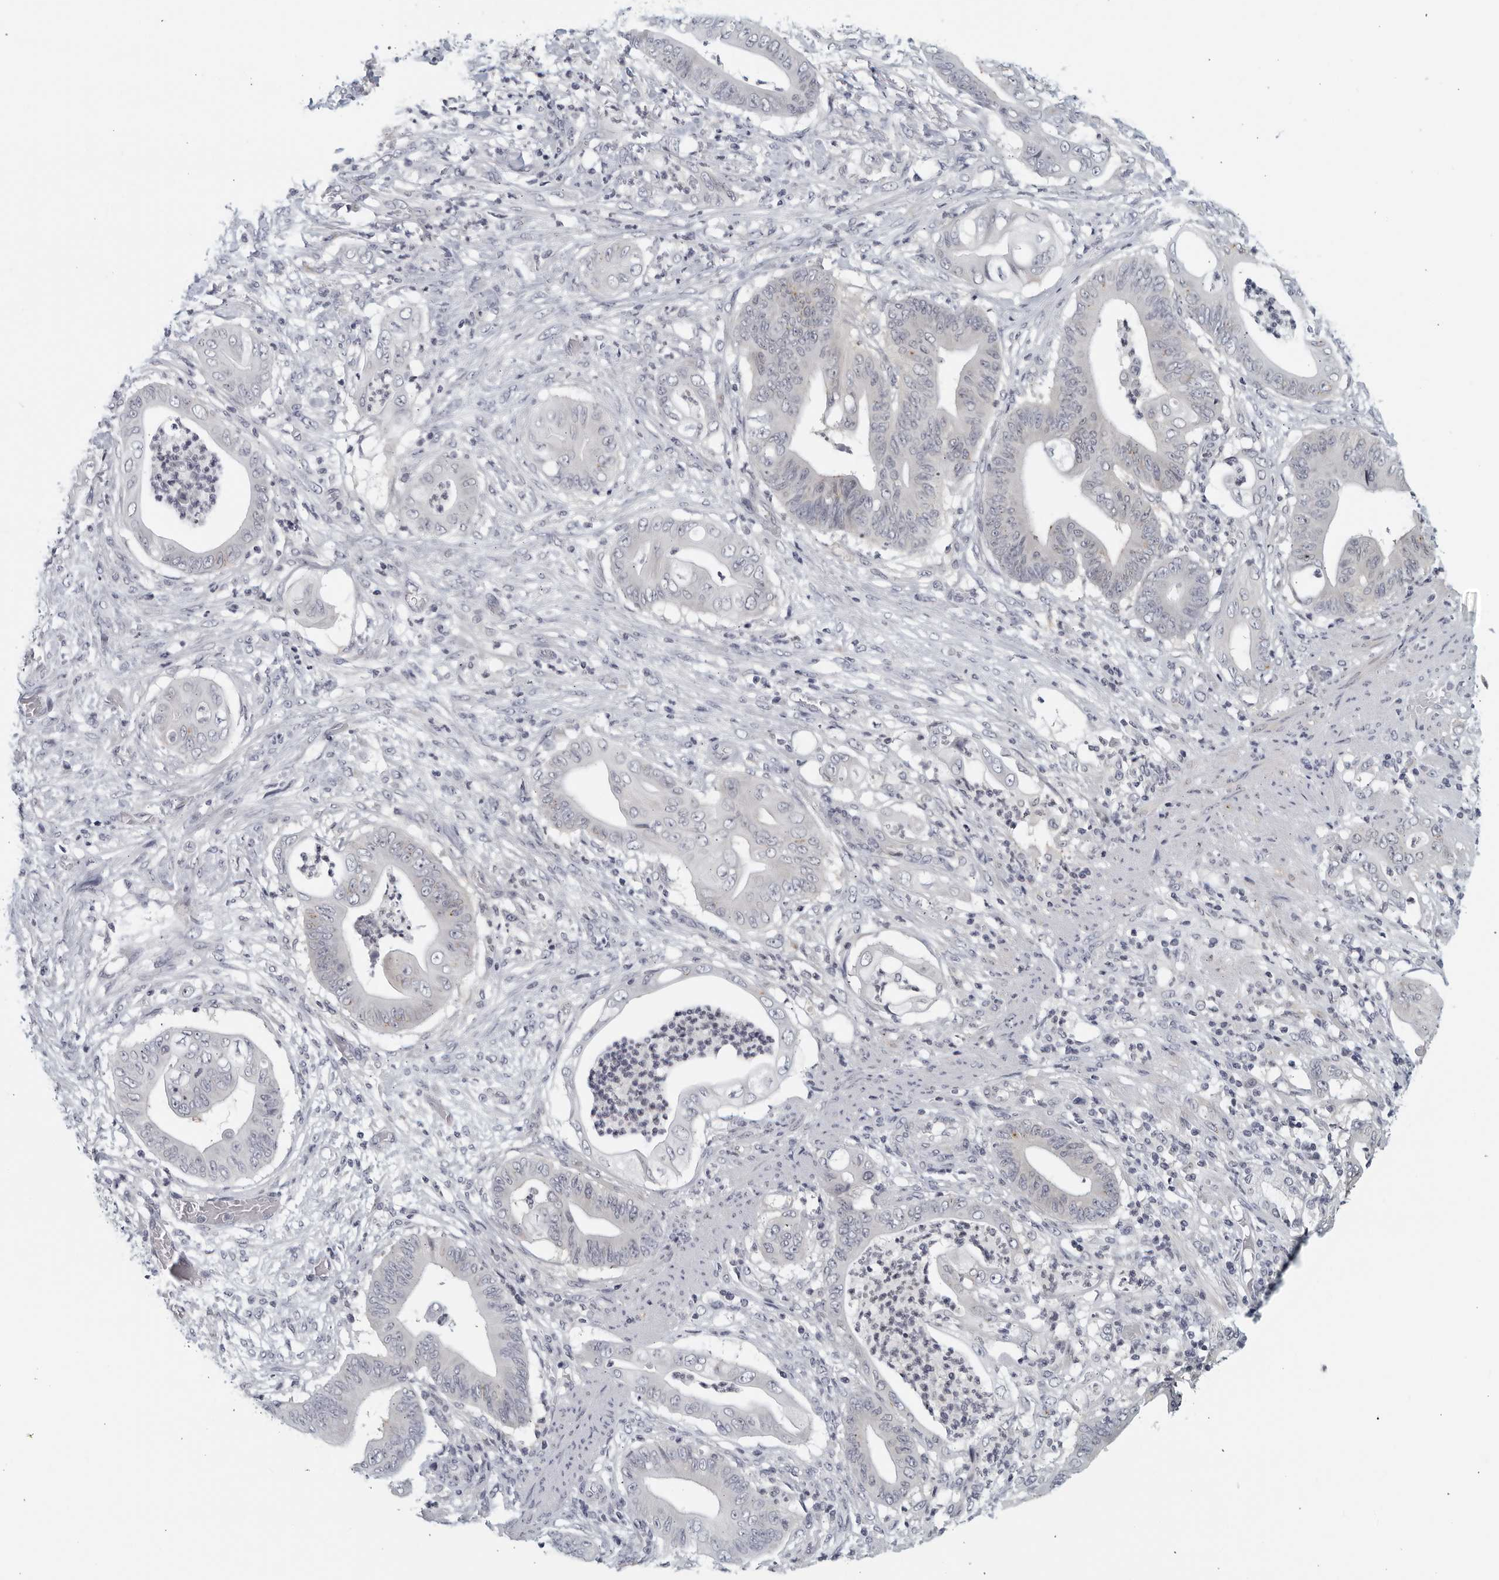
{"staining": {"intensity": "negative", "quantity": "none", "location": "none"}, "tissue": "stomach cancer", "cell_type": "Tumor cells", "image_type": "cancer", "snomed": [{"axis": "morphology", "description": "Adenocarcinoma, NOS"}, {"axis": "topography", "description": "Stomach"}], "caption": "Tumor cells show no significant positivity in stomach adenocarcinoma.", "gene": "MATN1", "patient": {"sex": "female", "age": 73}}